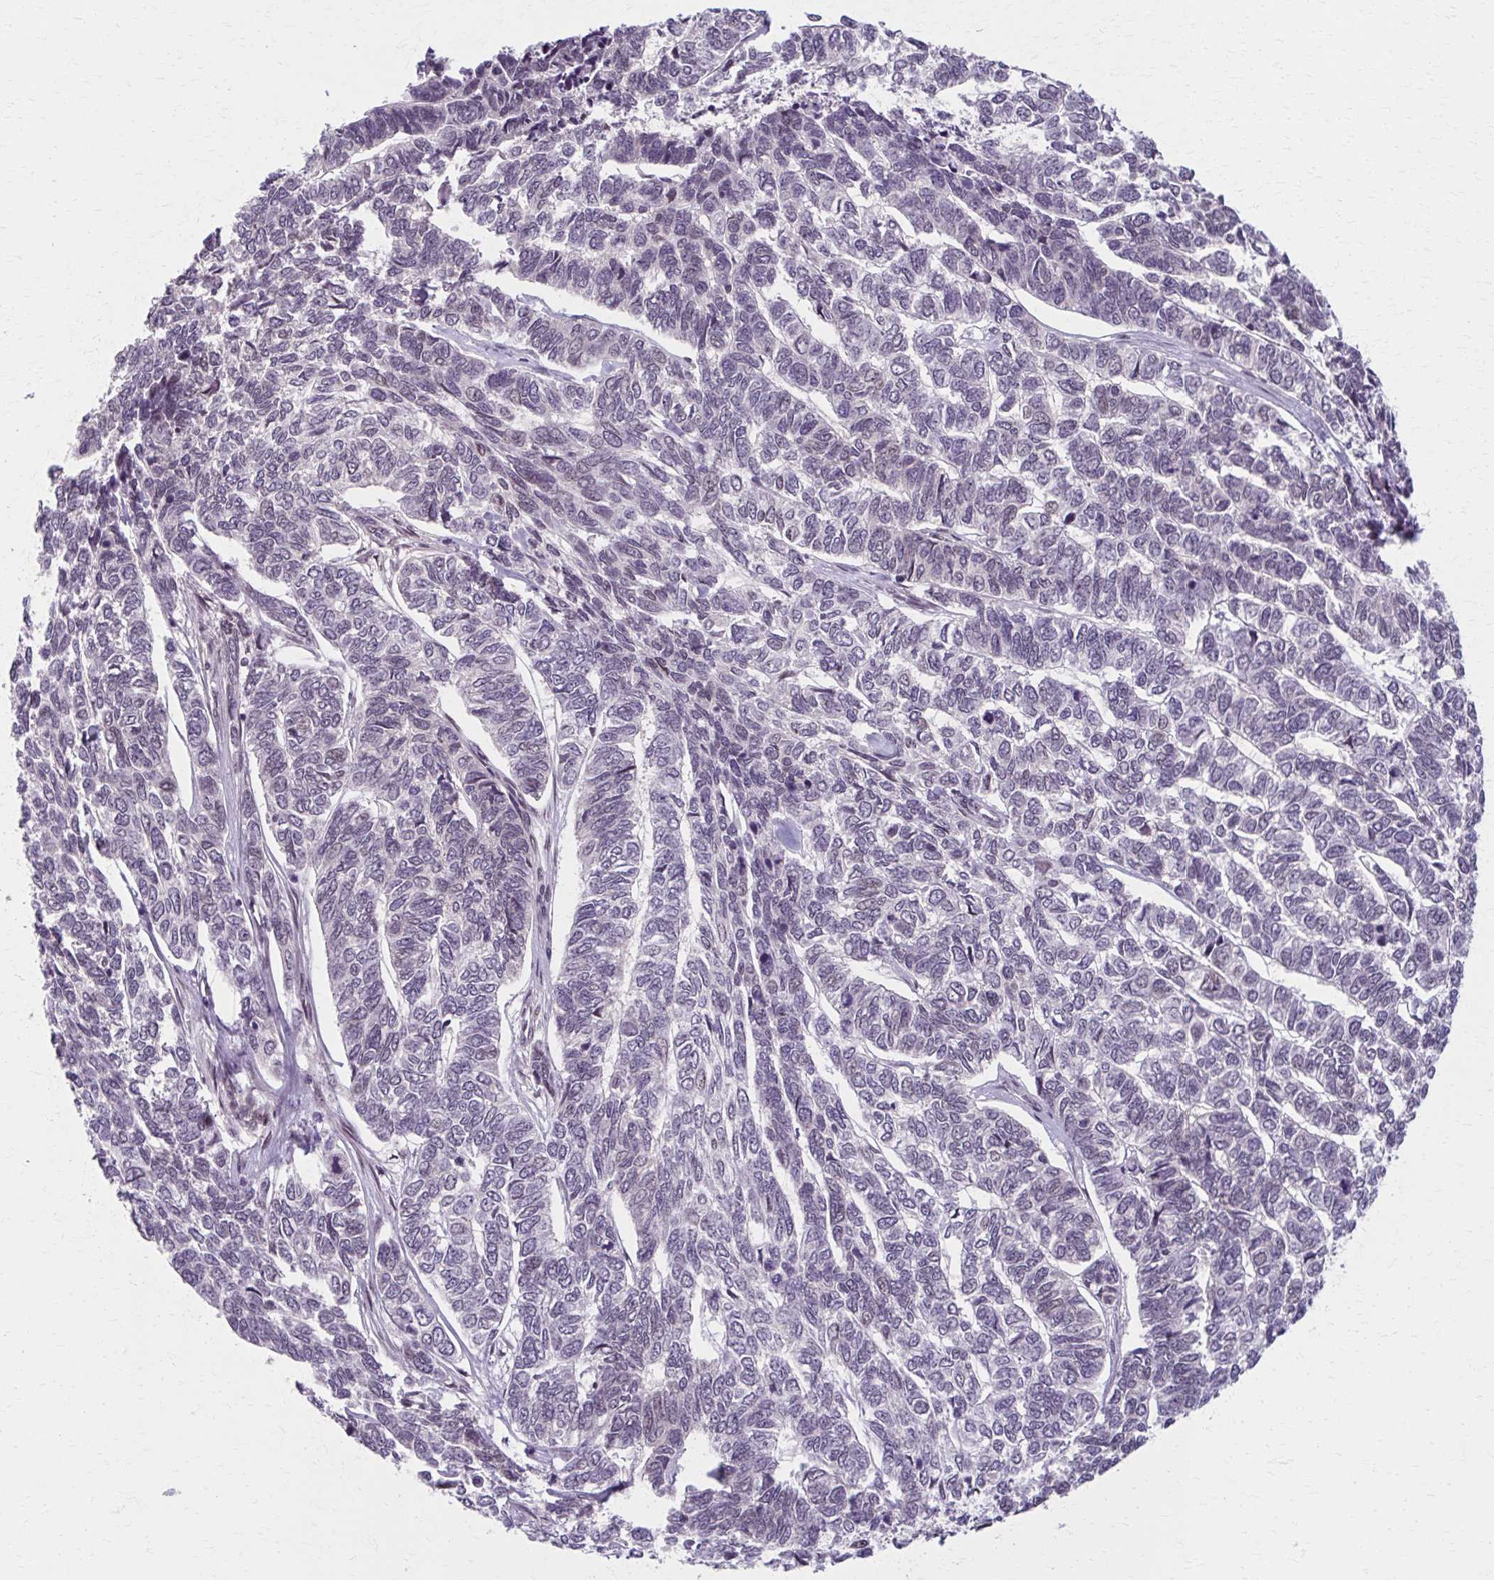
{"staining": {"intensity": "negative", "quantity": "none", "location": "none"}, "tissue": "skin cancer", "cell_type": "Tumor cells", "image_type": "cancer", "snomed": [{"axis": "morphology", "description": "Basal cell carcinoma"}, {"axis": "topography", "description": "Skin"}], "caption": "Tumor cells are negative for protein expression in human skin basal cell carcinoma.", "gene": "SETBP1", "patient": {"sex": "female", "age": 65}}